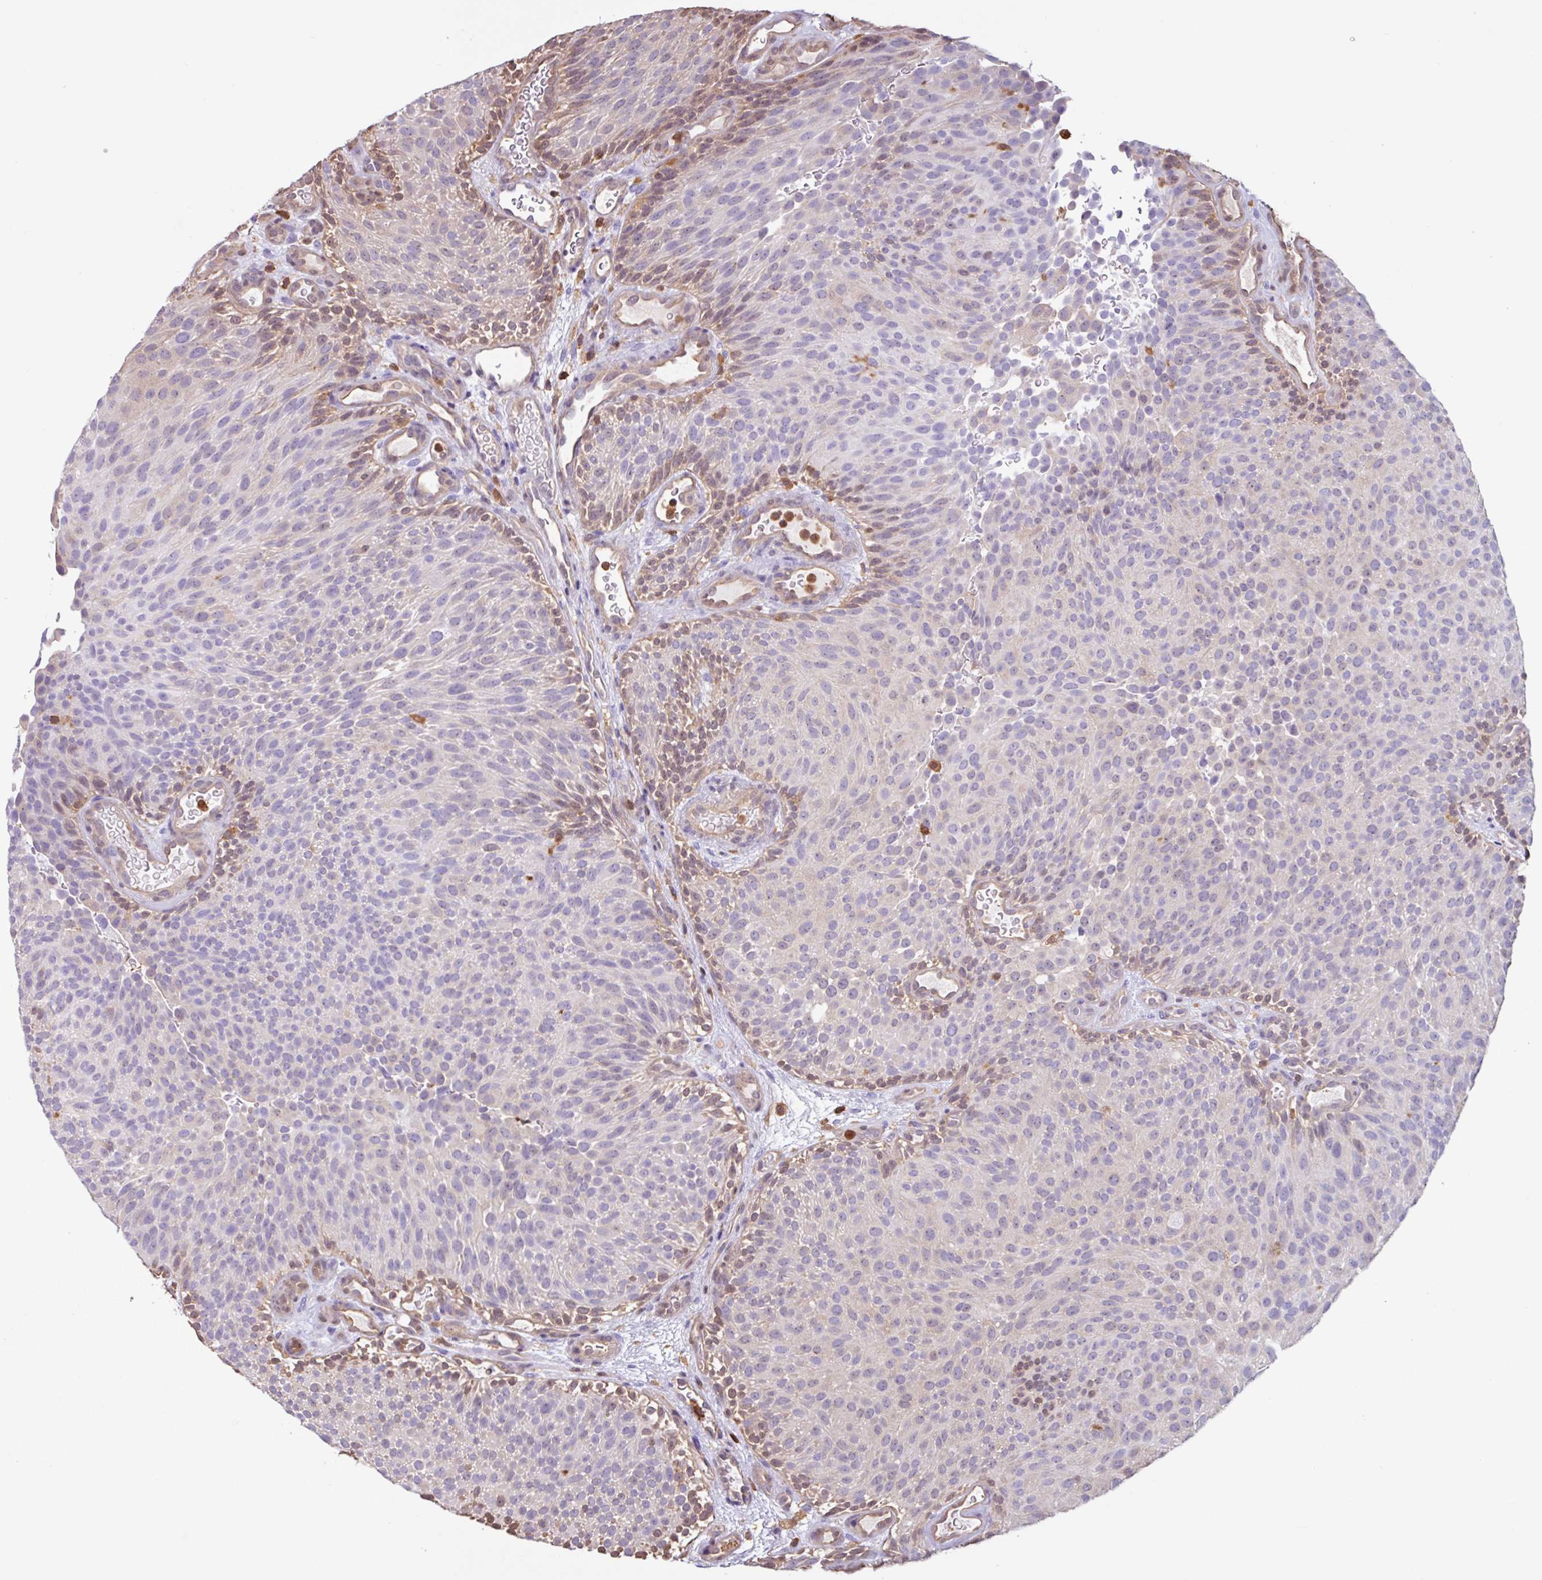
{"staining": {"intensity": "weak", "quantity": "<25%", "location": "cytoplasmic/membranous"}, "tissue": "urothelial cancer", "cell_type": "Tumor cells", "image_type": "cancer", "snomed": [{"axis": "morphology", "description": "Urothelial carcinoma, Low grade"}, {"axis": "topography", "description": "Urinary bladder"}], "caption": "Immunohistochemistry of low-grade urothelial carcinoma displays no positivity in tumor cells. The staining was performed using DAB (3,3'-diaminobenzidine) to visualize the protein expression in brown, while the nuclei were stained in blue with hematoxylin (Magnification: 20x).", "gene": "ARHGDIB", "patient": {"sex": "male", "age": 78}}